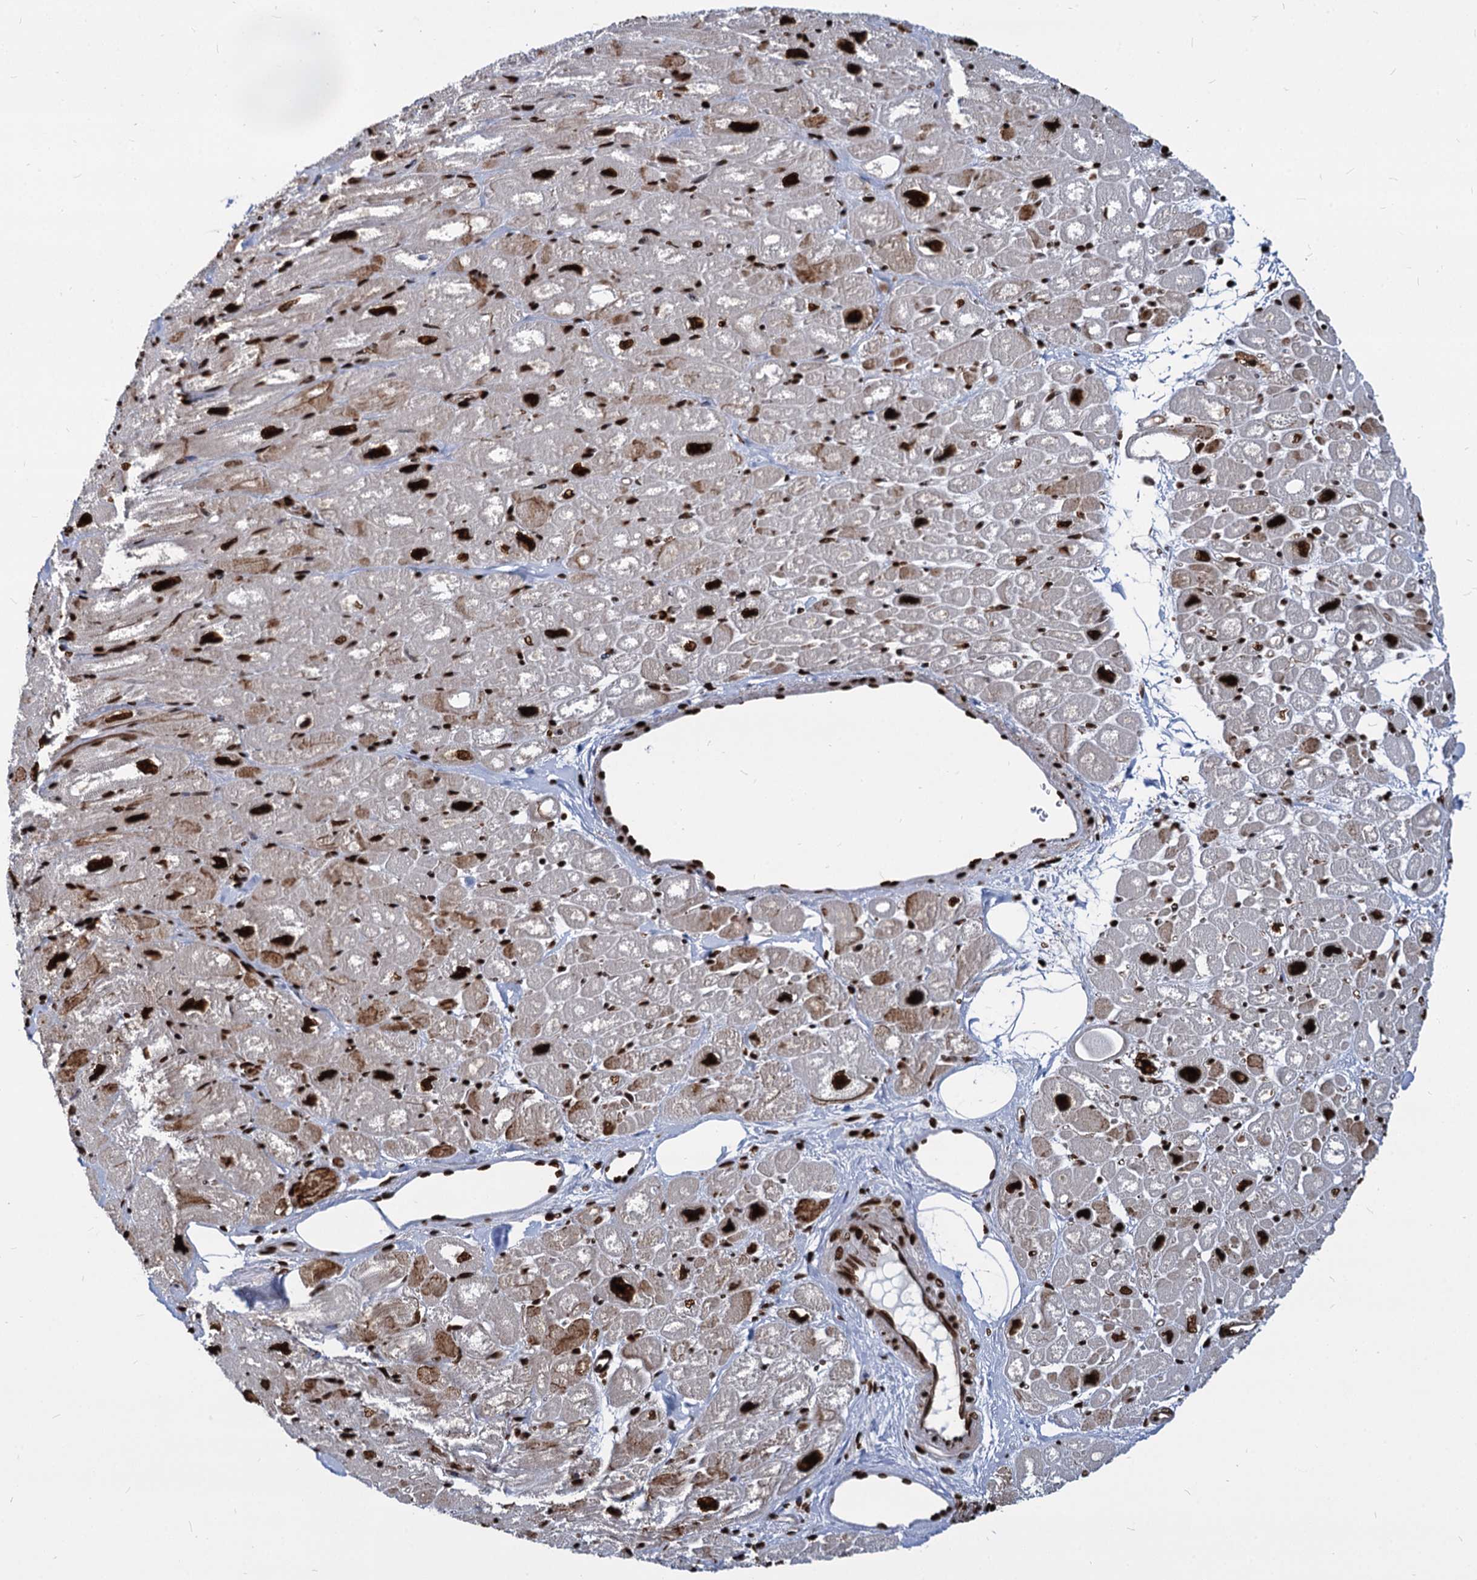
{"staining": {"intensity": "strong", "quantity": ">75%", "location": "nuclear"}, "tissue": "heart muscle", "cell_type": "Cardiomyocytes", "image_type": "normal", "snomed": [{"axis": "morphology", "description": "Normal tissue, NOS"}, {"axis": "topography", "description": "Heart"}], "caption": "High-magnification brightfield microscopy of unremarkable heart muscle stained with DAB (3,3'-diaminobenzidine) (brown) and counterstained with hematoxylin (blue). cardiomyocytes exhibit strong nuclear staining is present in about>75% of cells. Nuclei are stained in blue.", "gene": "MECP2", "patient": {"sex": "male", "age": 50}}